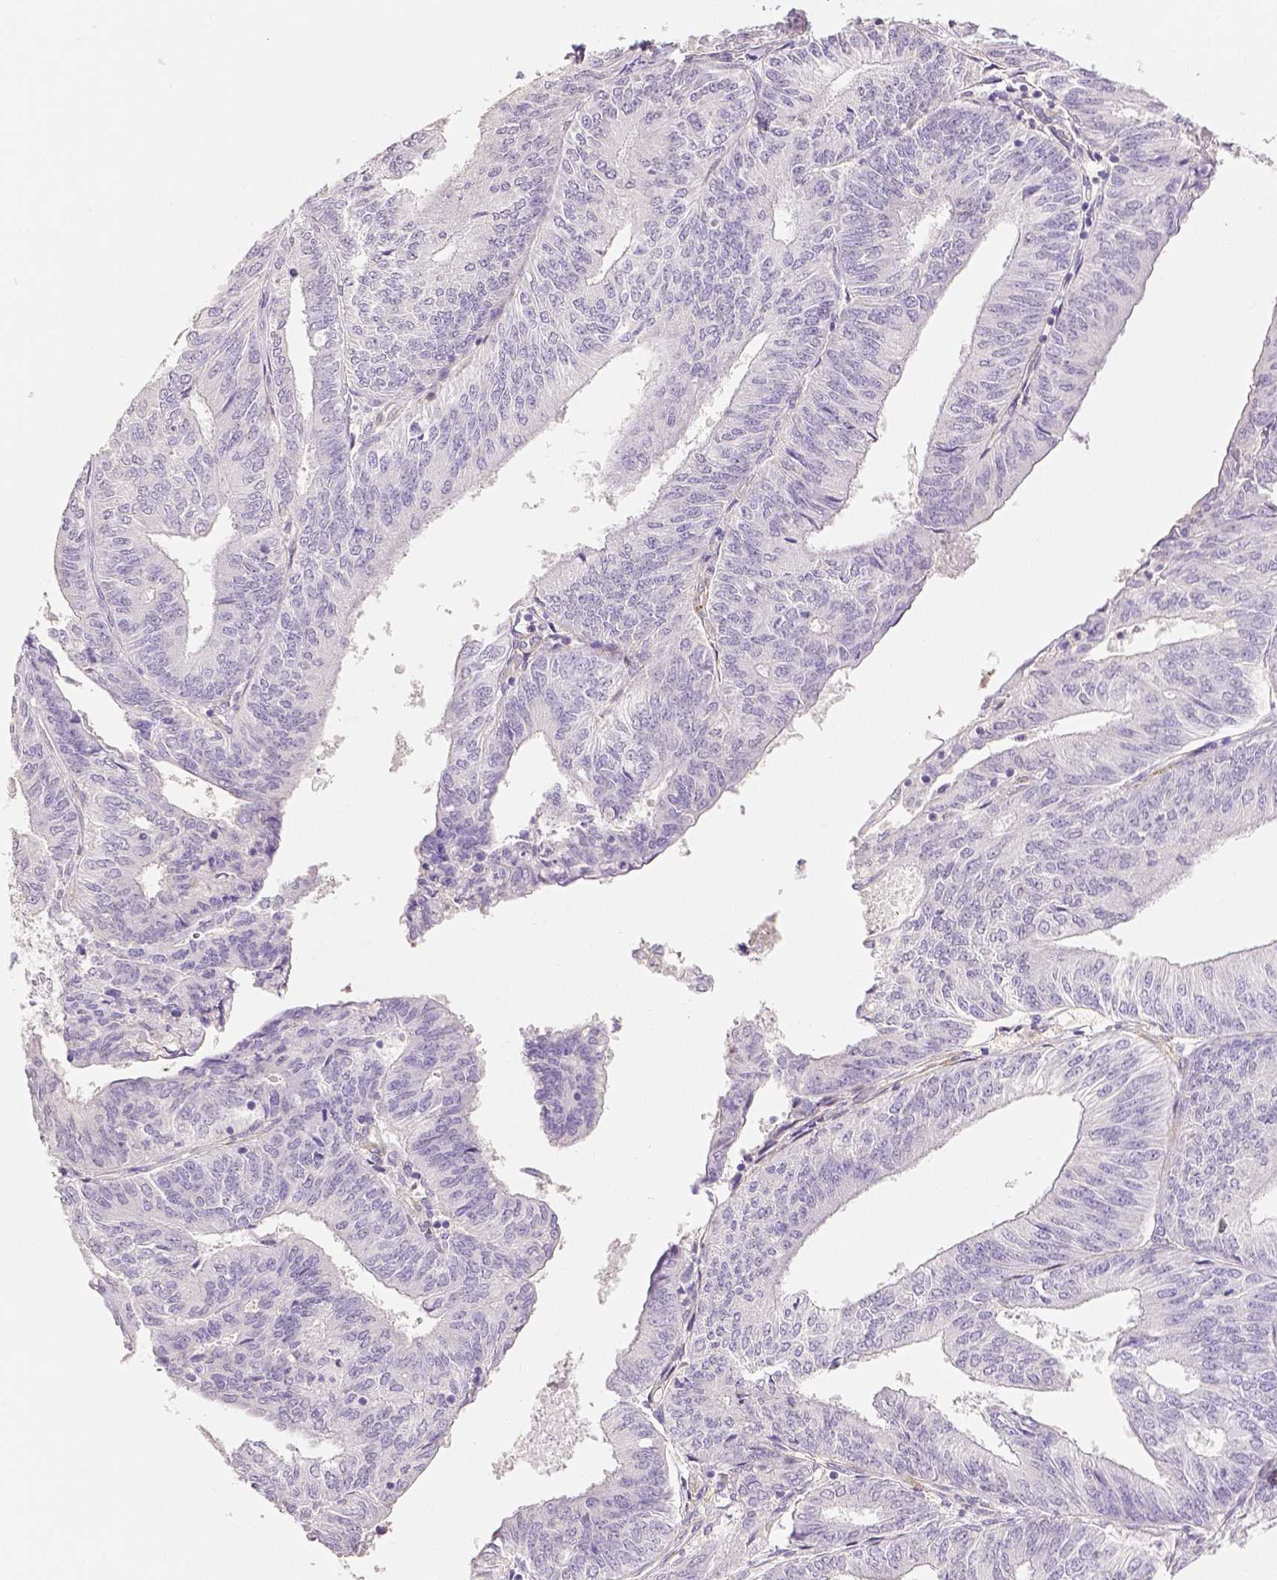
{"staining": {"intensity": "negative", "quantity": "none", "location": "none"}, "tissue": "endometrial cancer", "cell_type": "Tumor cells", "image_type": "cancer", "snomed": [{"axis": "morphology", "description": "Adenocarcinoma, NOS"}, {"axis": "topography", "description": "Endometrium"}], "caption": "Protein analysis of adenocarcinoma (endometrial) exhibits no significant expression in tumor cells.", "gene": "THY1", "patient": {"sex": "female", "age": 58}}